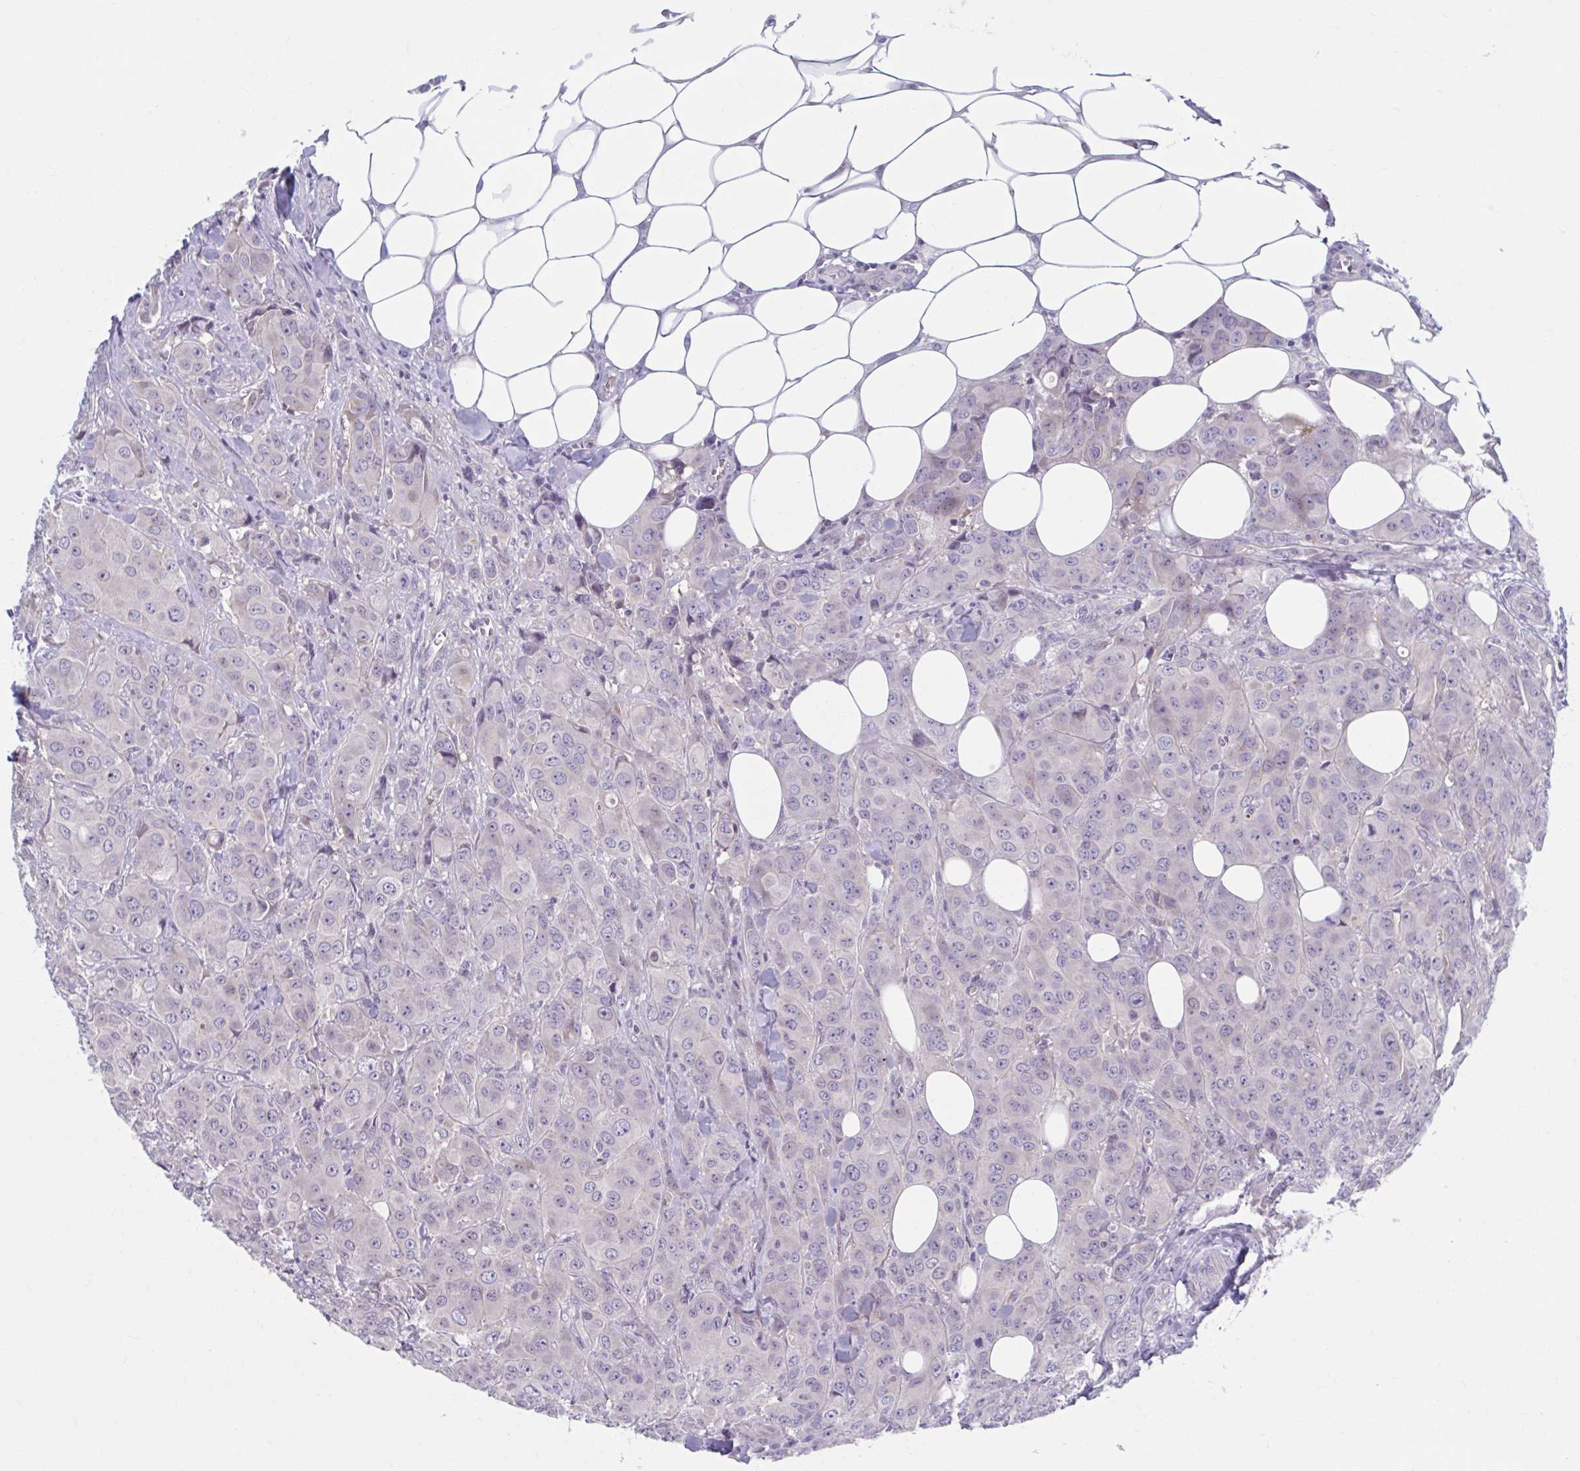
{"staining": {"intensity": "negative", "quantity": "none", "location": "none"}, "tissue": "breast cancer", "cell_type": "Tumor cells", "image_type": "cancer", "snomed": [{"axis": "morphology", "description": "Normal tissue, NOS"}, {"axis": "morphology", "description": "Duct carcinoma"}, {"axis": "topography", "description": "Breast"}], "caption": "Immunohistochemistry histopathology image of human invasive ductal carcinoma (breast) stained for a protein (brown), which demonstrates no staining in tumor cells. (DAB (3,3'-diaminobenzidine) immunohistochemistry (IHC) visualized using brightfield microscopy, high magnification).", "gene": "CHST3", "patient": {"sex": "female", "age": 43}}